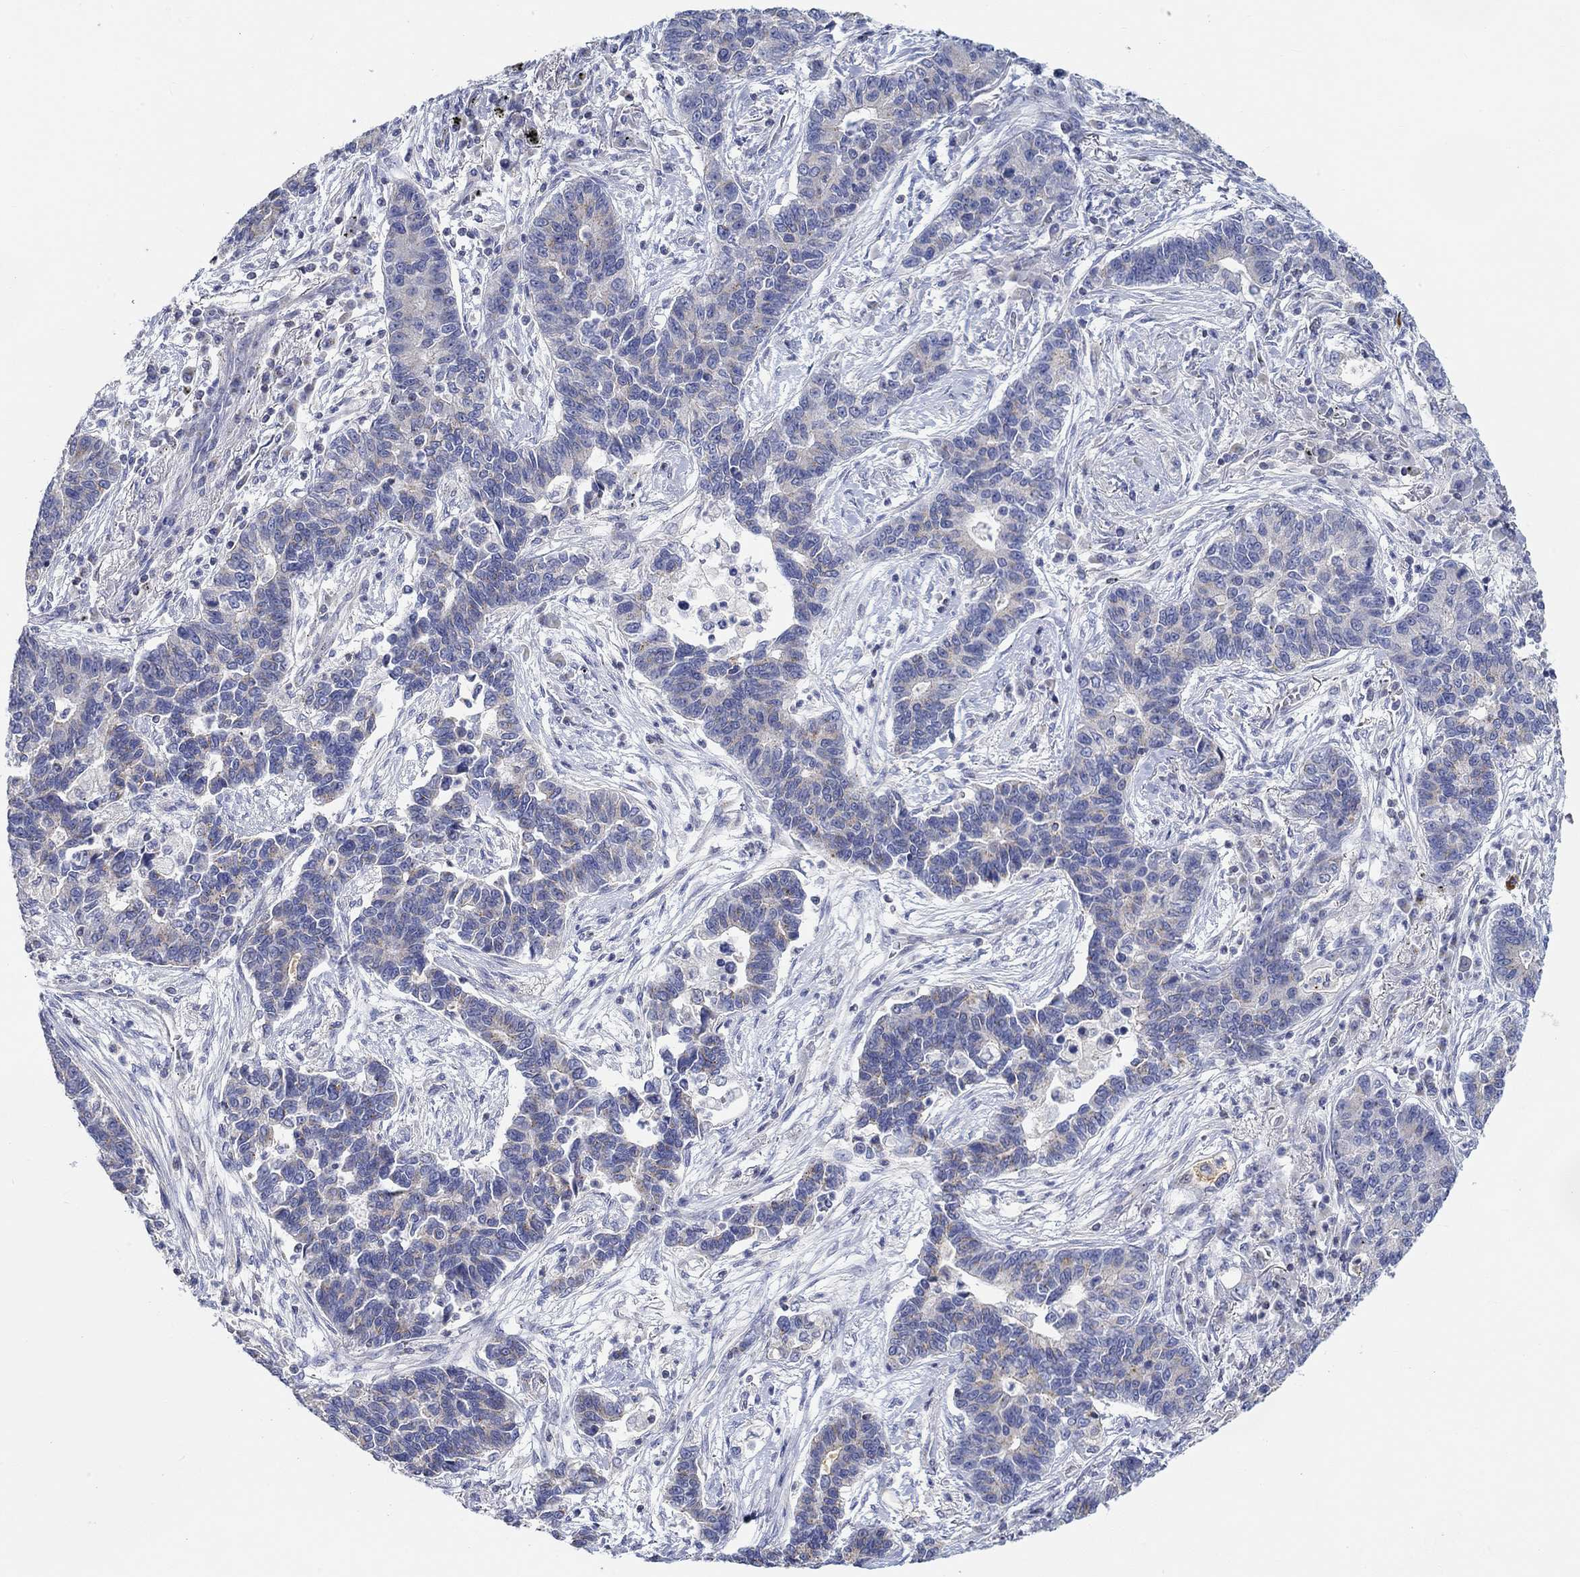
{"staining": {"intensity": "negative", "quantity": "none", "location": "none"}, "tissue": "lung cancer", "cell_type": "Tumor cells", "image_type": "cancer", "snomed": [{"axis": "morphology", "description": "Adenocarcinoma, NOS"}, {"axis": "topography", "description": "Lung"}], "caption": "IHC of human adenocarcinoma (lung) demonstrates no staining in tumor cells.", "gene": "NAV3", "patient": {"sex": "female", "age": 57}}